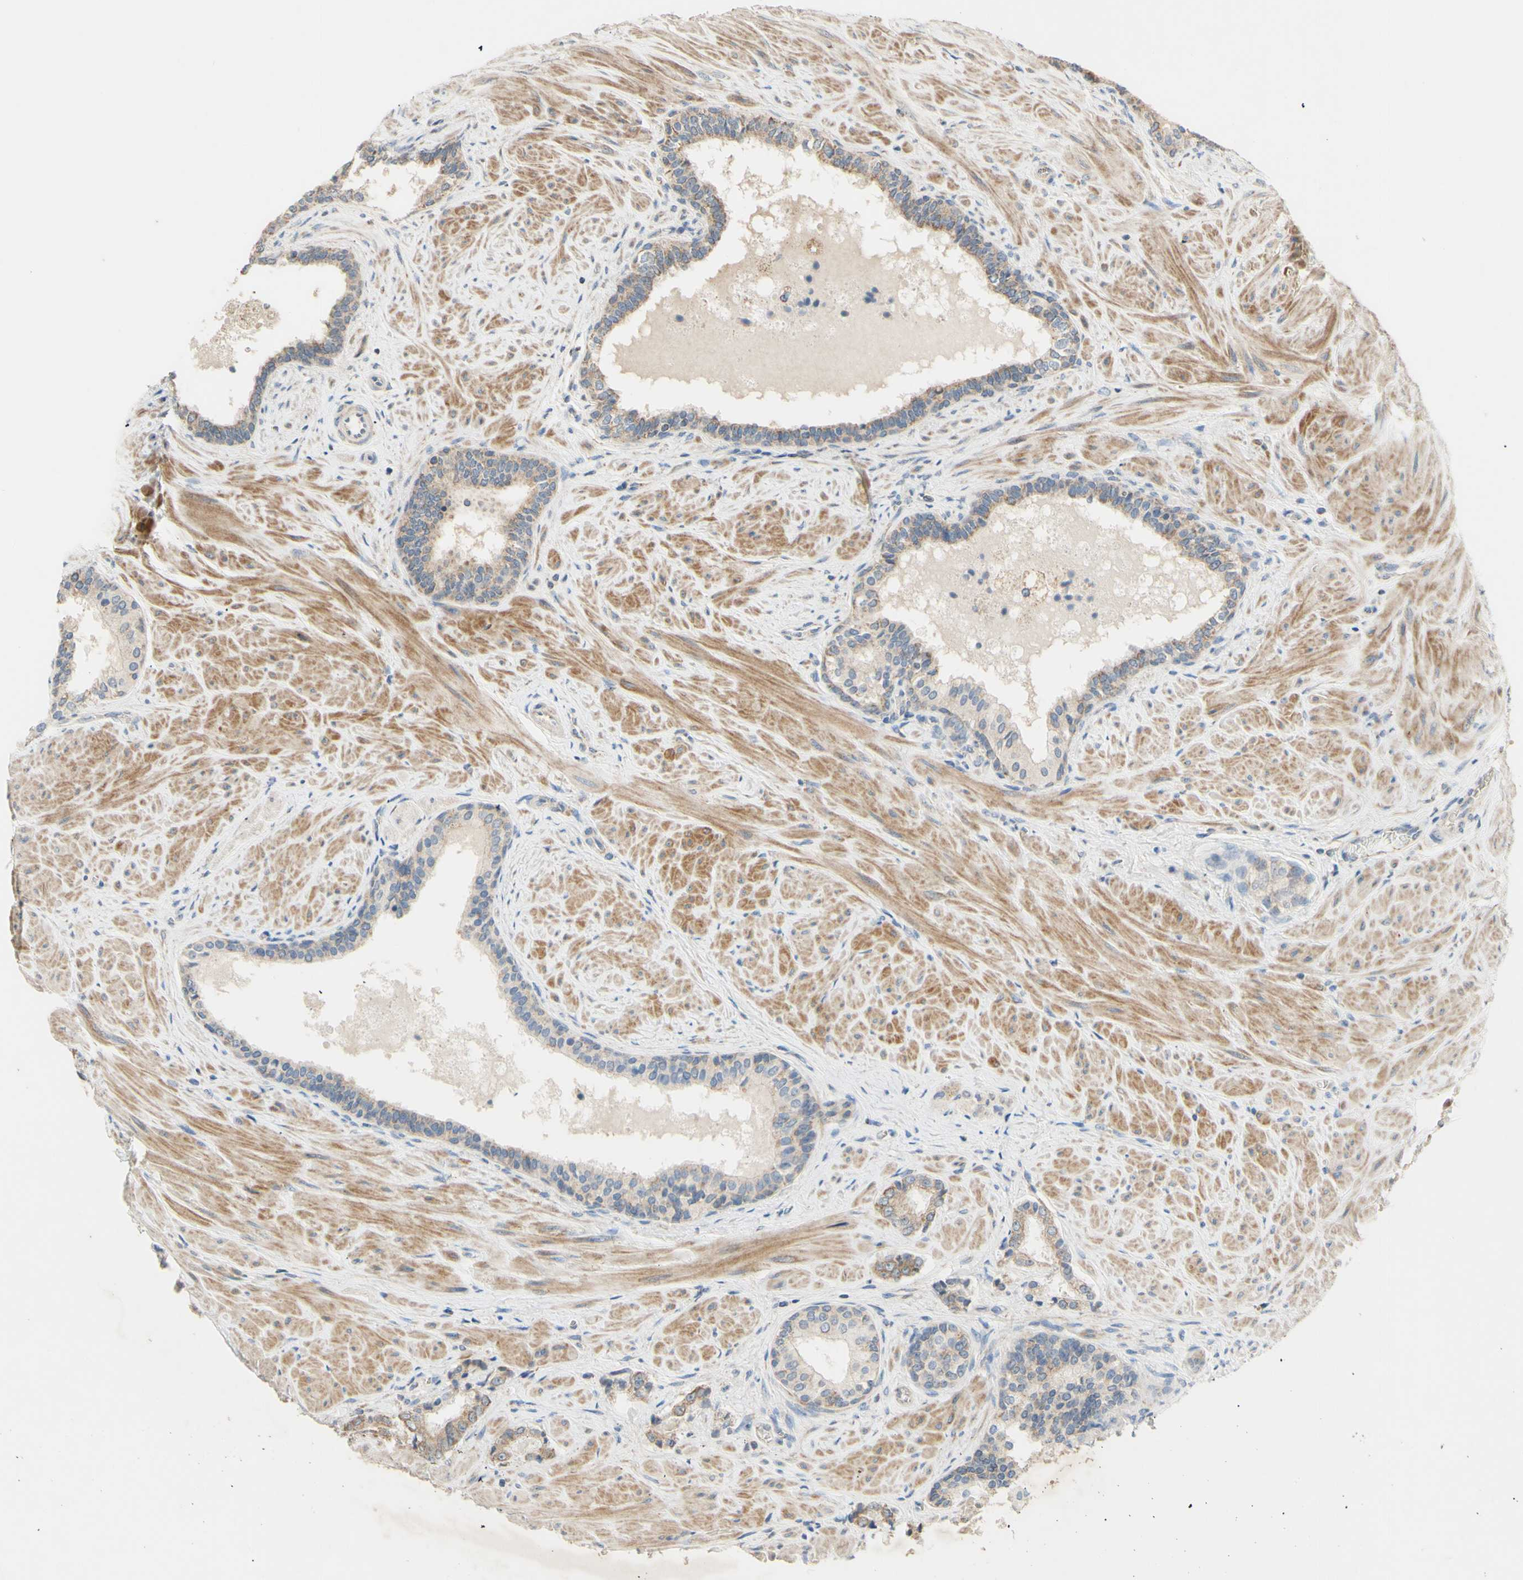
{"staining": {"intensity": "moderate", "quantity": "25%-75%", "location": "cytoplasmic/membranous"}, "tissue": "prostate cancer", "cell_type": "Tumor cells", "image_type": "cancer", "snomed": [{"axis": "morphology", "description": "Adenocarcinoma, Low grade"}, {"axis": "topography", "description": "Prostate"}], "caption": "A medium amount of moderate cytoplasmic/membranous positivity is identified in approximately 25%-75% of tumor cells in prostate cancer tissue. The protein of interest is shown in brown color, while the nuclei are stained blue.", "gene": "PTGIS", "patient": {"sex": "male", "age": 60}}